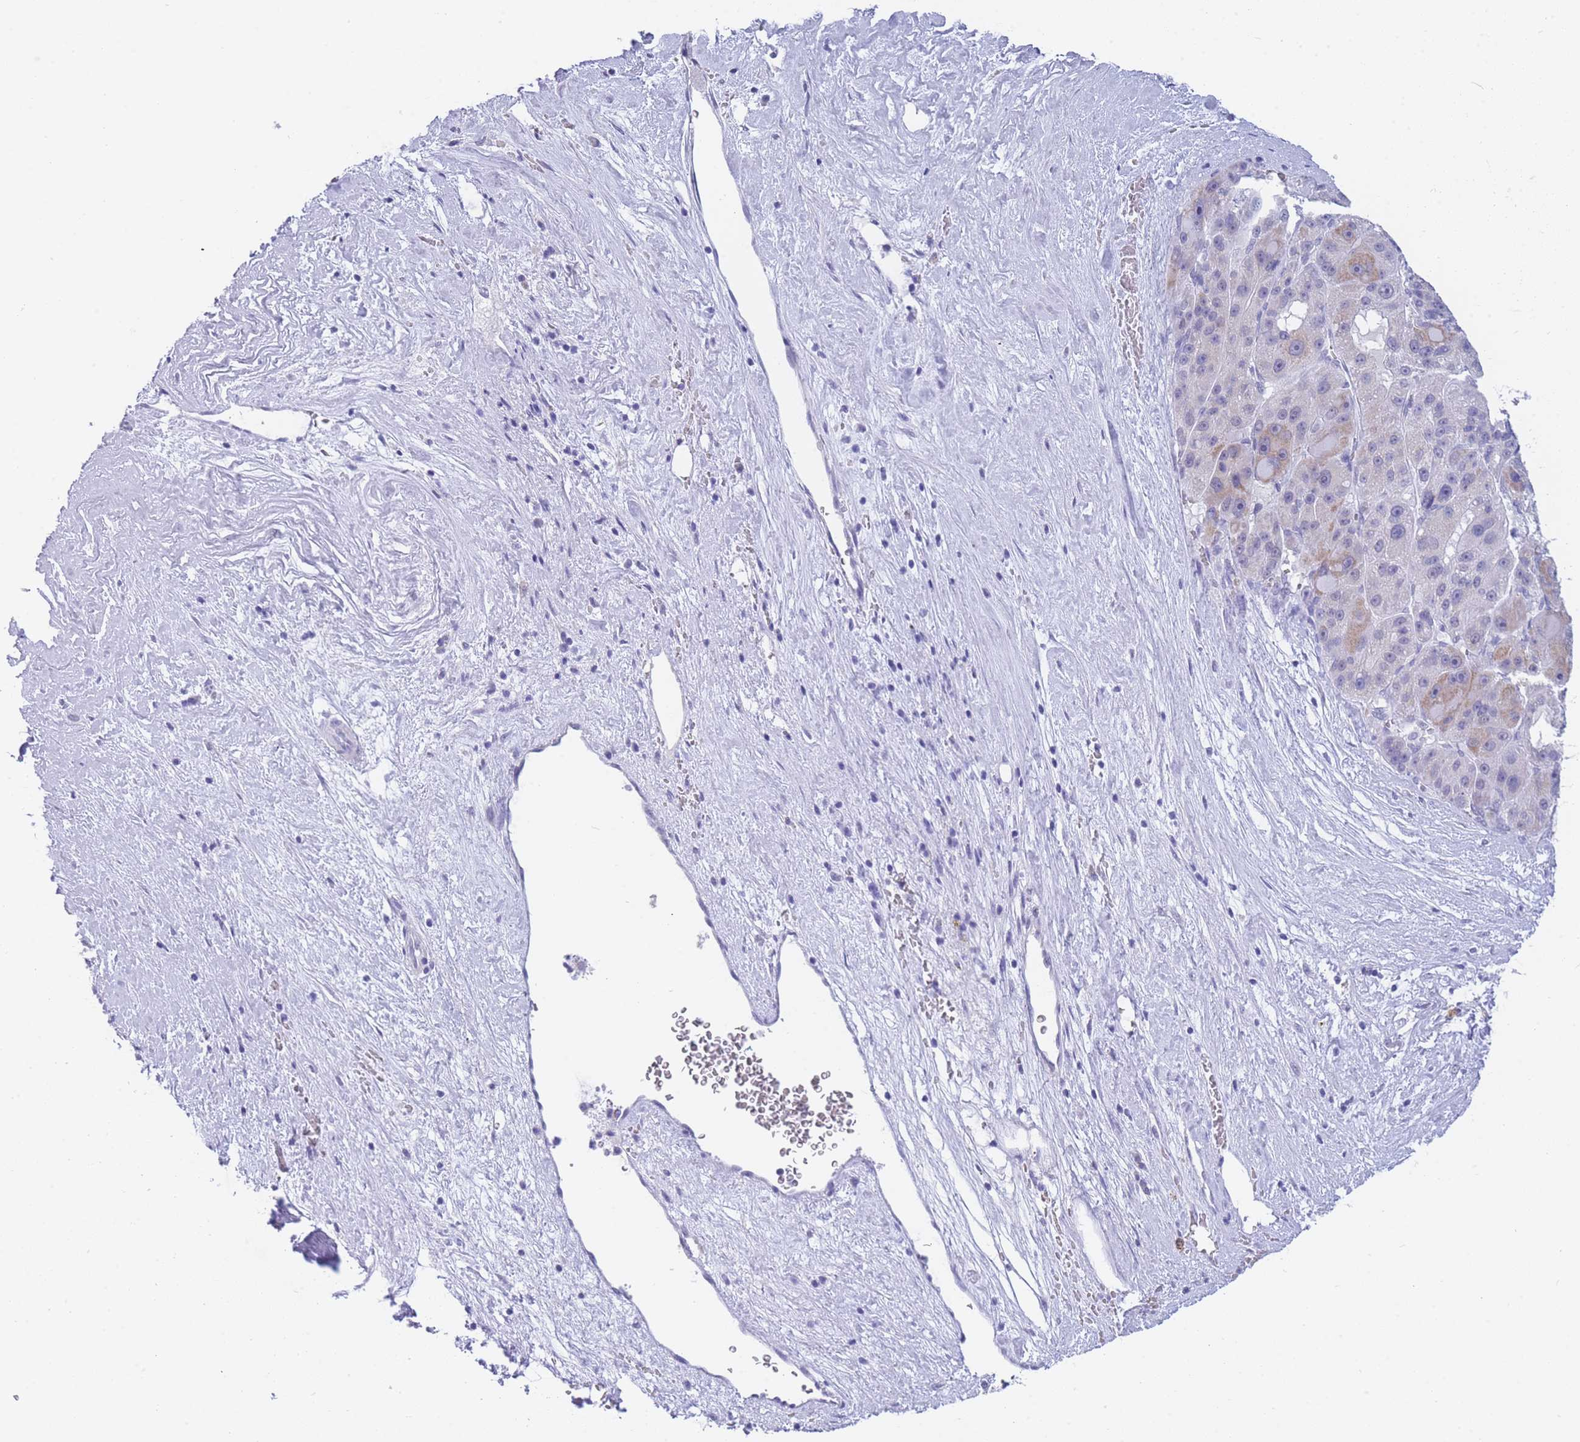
{"staining": {"intensity": "moderate", "quantity": "<25%", "location": "cytoplasmic/membranous"}, "tissue": "liver cancer", "cell_type": "Tumor cells", "image_type": "cancer", "snomed": [{"axis": "morphology", "description": "Carcinoma, Hepatocellular, NOS"}, {"axis": "topography", "description": "Liver"}], "caption": "IHC staining of liver cancer (hepatocellular carcinoma), which displays low levels of moderate cytoplasmic/membranous staining in approximately <25% of tumor cells indicating moderate cytoplasmic/membranous protein positivity. The staining was performed using DAB (brown) for protein detection and nuclei were counterstained in hematoxylin (blue).", "gene": "FRAT2", "patient": {"sex": "male", "age": 76}}